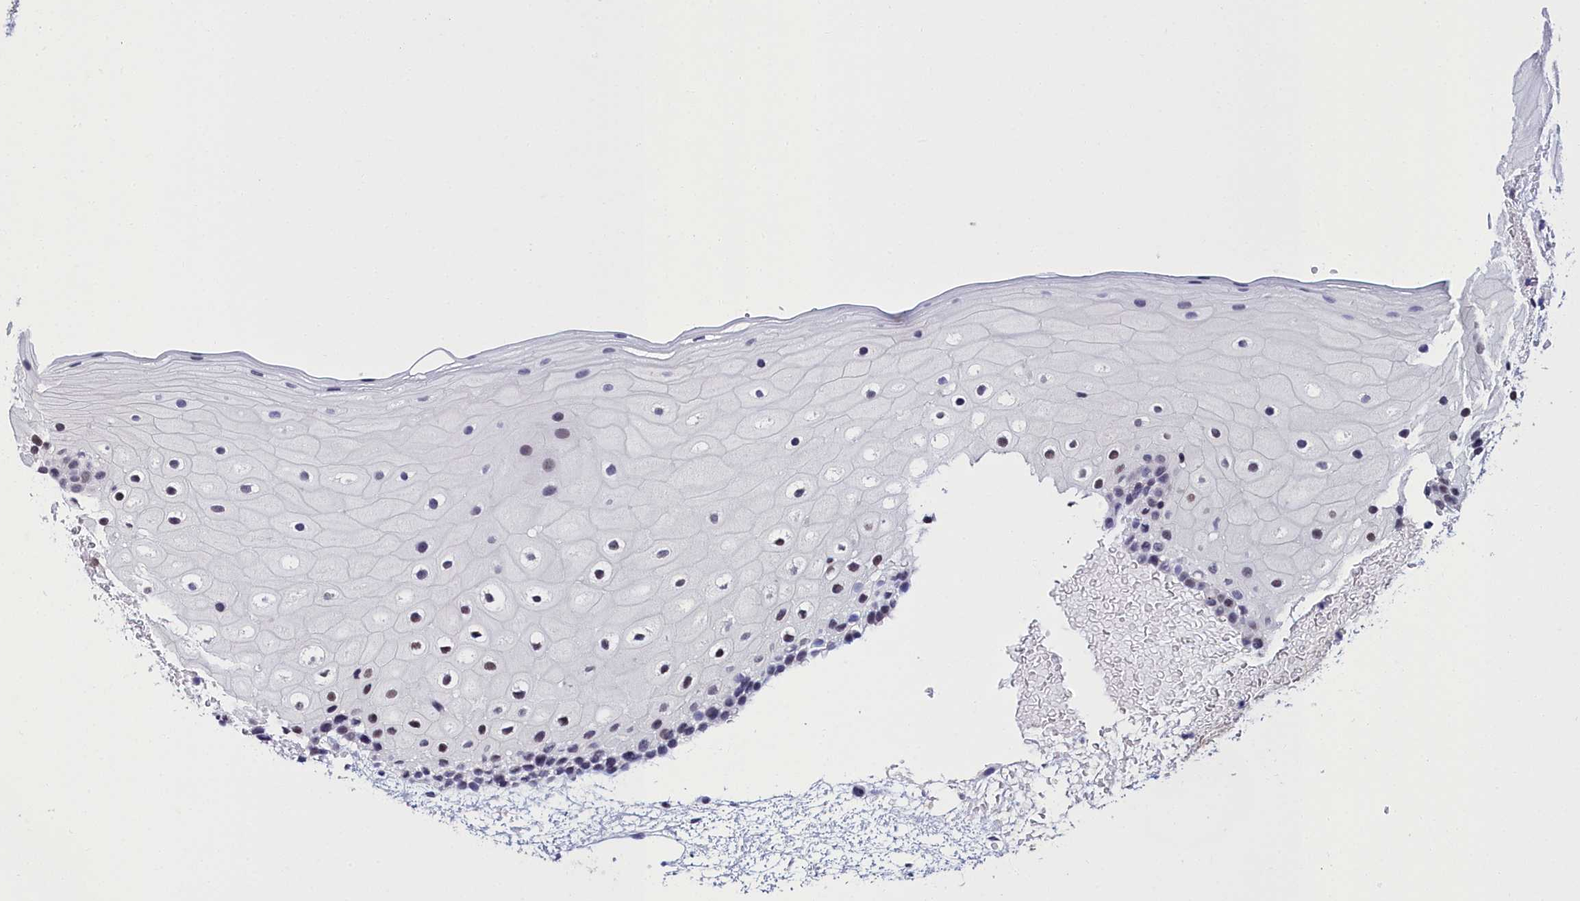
{"staining": {"intensity": "moderate", "quantity": "<25%", "location": "nuclear"}, "tissue": "oral mucosa", "cell_type": "Squamous epithelial cells", "image_type": "normal", "snomed": [{"axis": "morphology", "description": "Normal tissue, NOS"}, {"axis": "topography", "description": "Oral tissue"}], "caption": "Immunohistochemistry photomicrograph of unremarkable oral mucosa stained for a protein (brown), which reveals low levels of moderate nuclear staining in approximately <25% of squamous epithelial cells.", "gene": "CCDC97", "patient": {"sex": "female", "age": 70}}